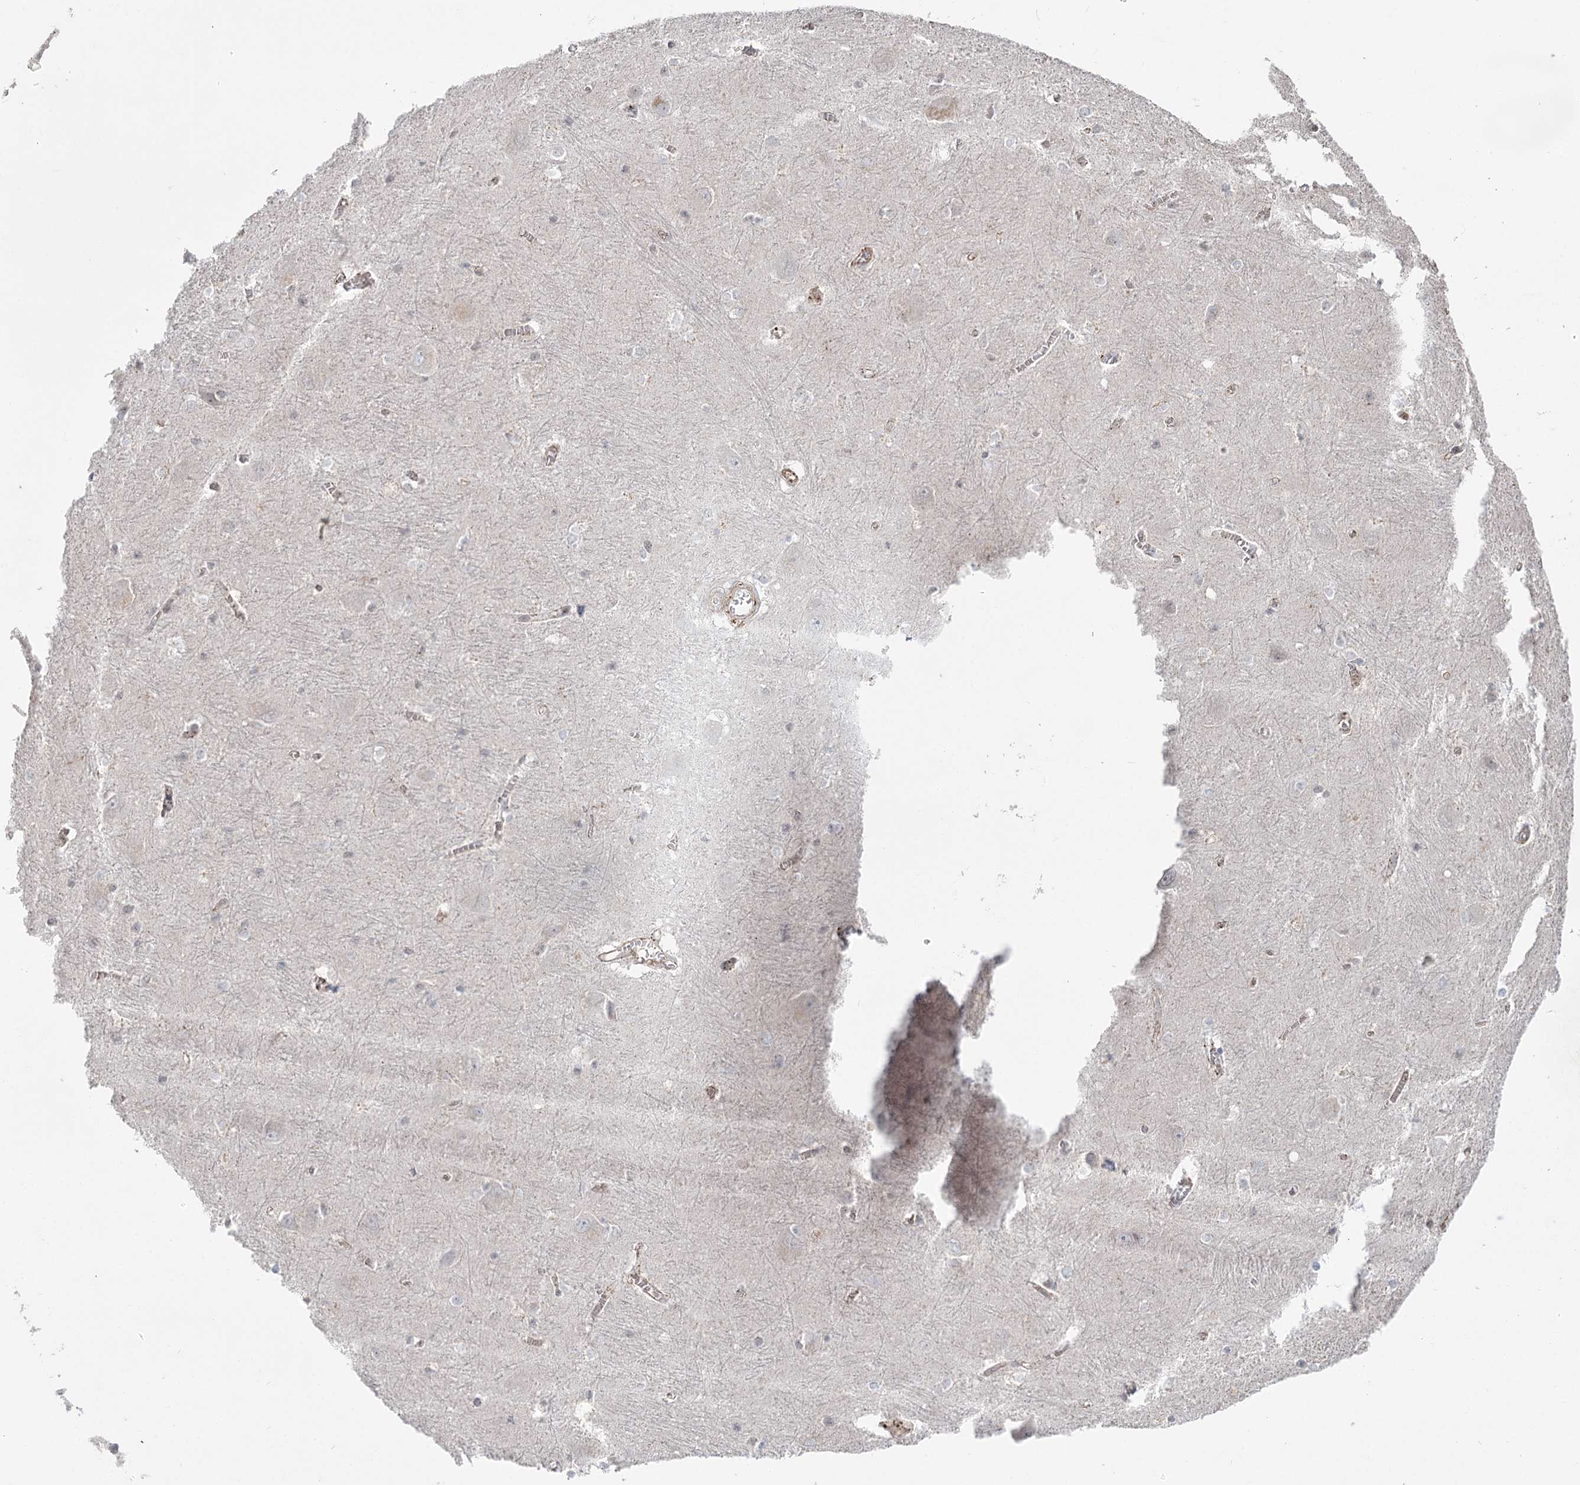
{"staining": {"intensity": "weak", "quantity": "<25%", "location": "cytoplasmic/membranous"}, "tissue": "caudate", "cell_type": "Glial cells", "image_type": "normal", "snomed": [{"axis": "morphology", "description": "Normal tissue, NOS"}, {"axis": "topography", "description": "Lateral ventricle wall"}], "caption": "Protein analysis of benign caudate displays no significant staining in glial cells.", "gene": "AMTN", "patient": {"sex": "male", "age": 37}}